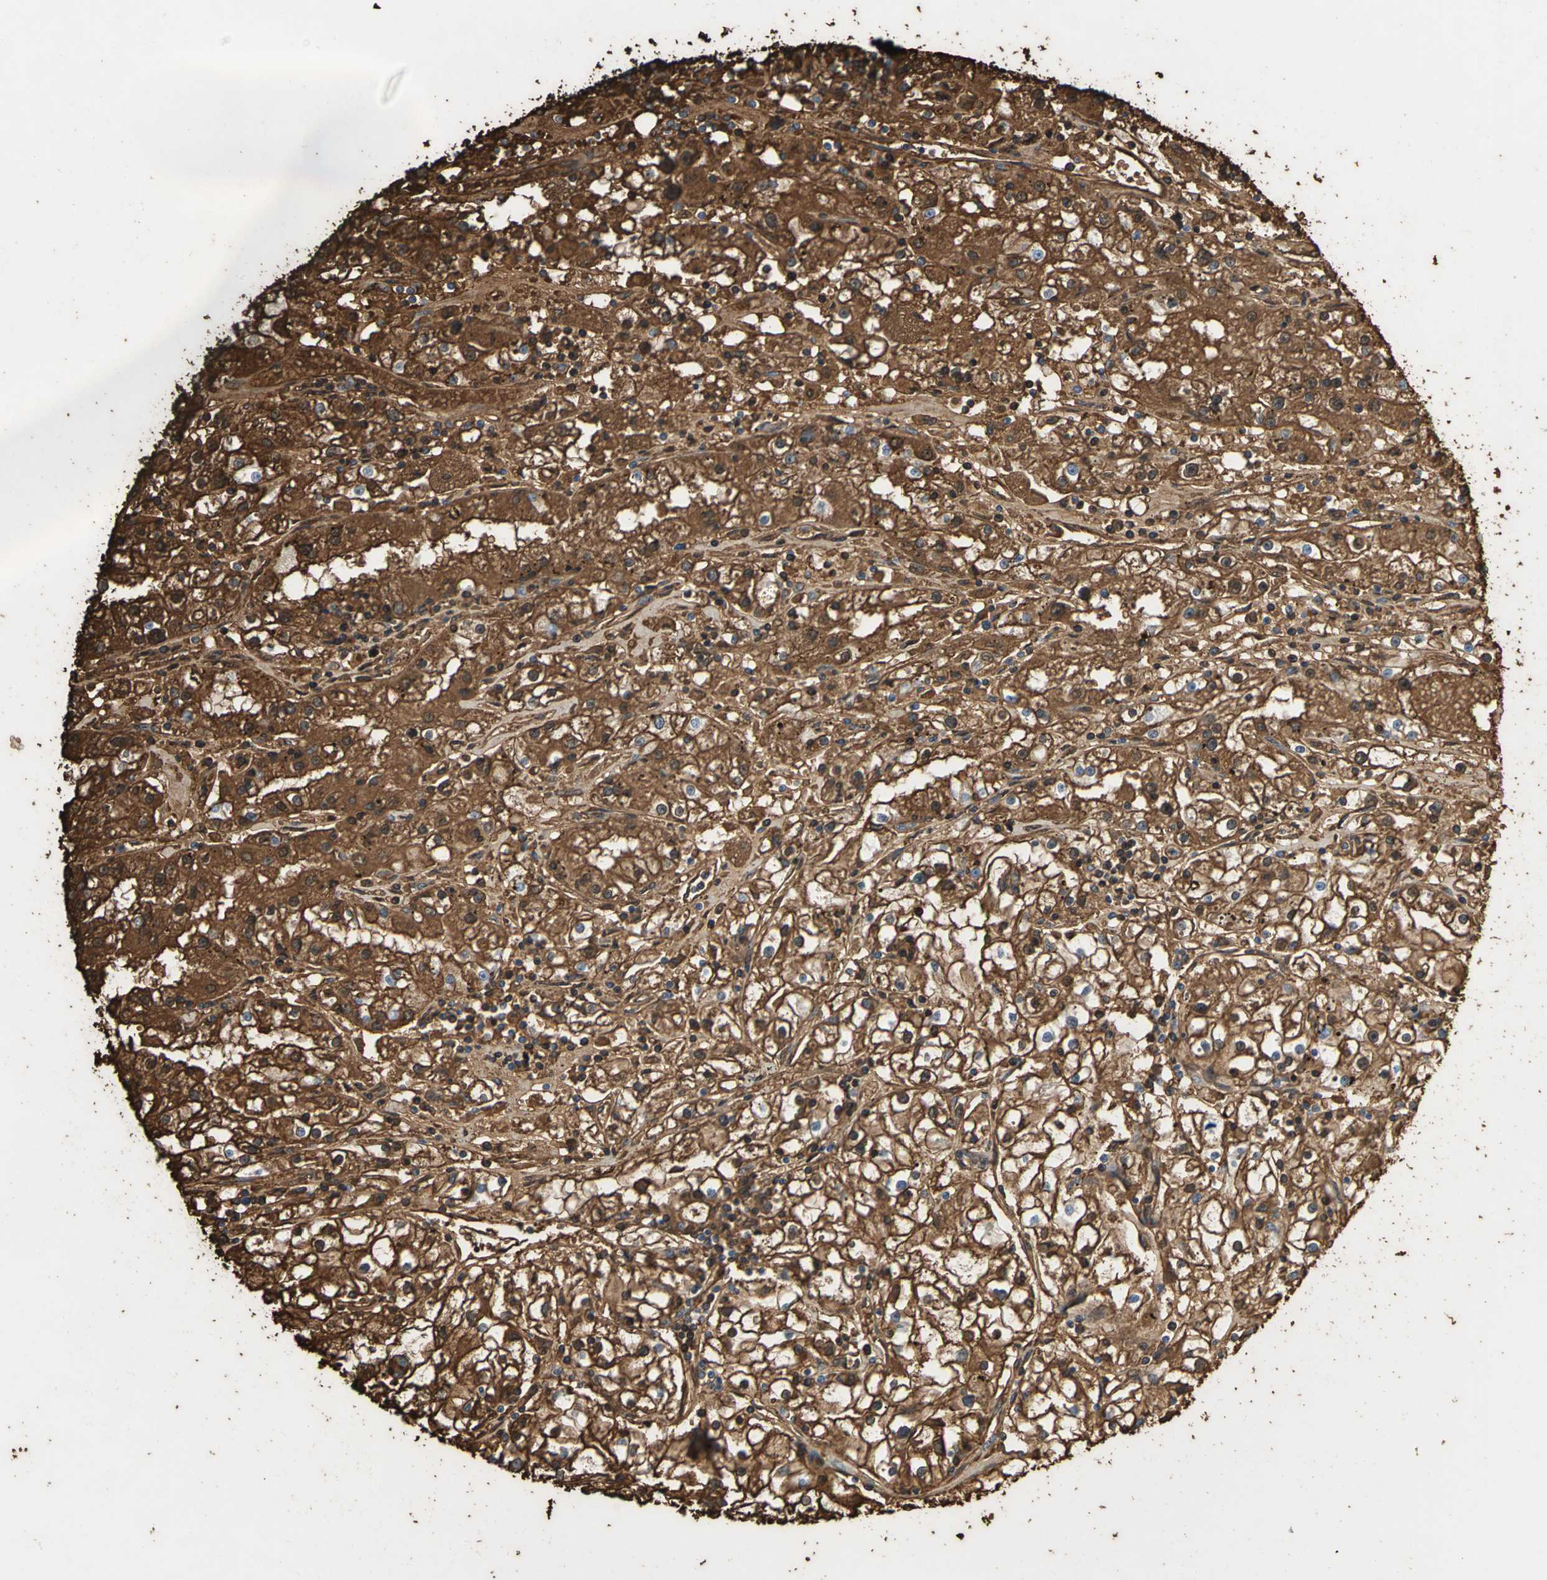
{"staining": {"intensity": "strong", "quantity": ">75%", "location": "cytoplasmic/membranous,nuclear"}, "tissue": "renal cancer", "cell_type": "Tumor cells", "image_type": "cancer", "snomed": [{"axis": "morphology", "description": "Adenocarcinoma, NOS"}, {"axis": "topography", "description": "Kidney"}], "caption": "This is an image of IHC staining of adenocarcinoma (renal), which shows strong expression in the cytoplasmic/membranous and nuclear of tumor cells.", "gene": "TREM1", "patient": {"sex": "male", "age": 56}}